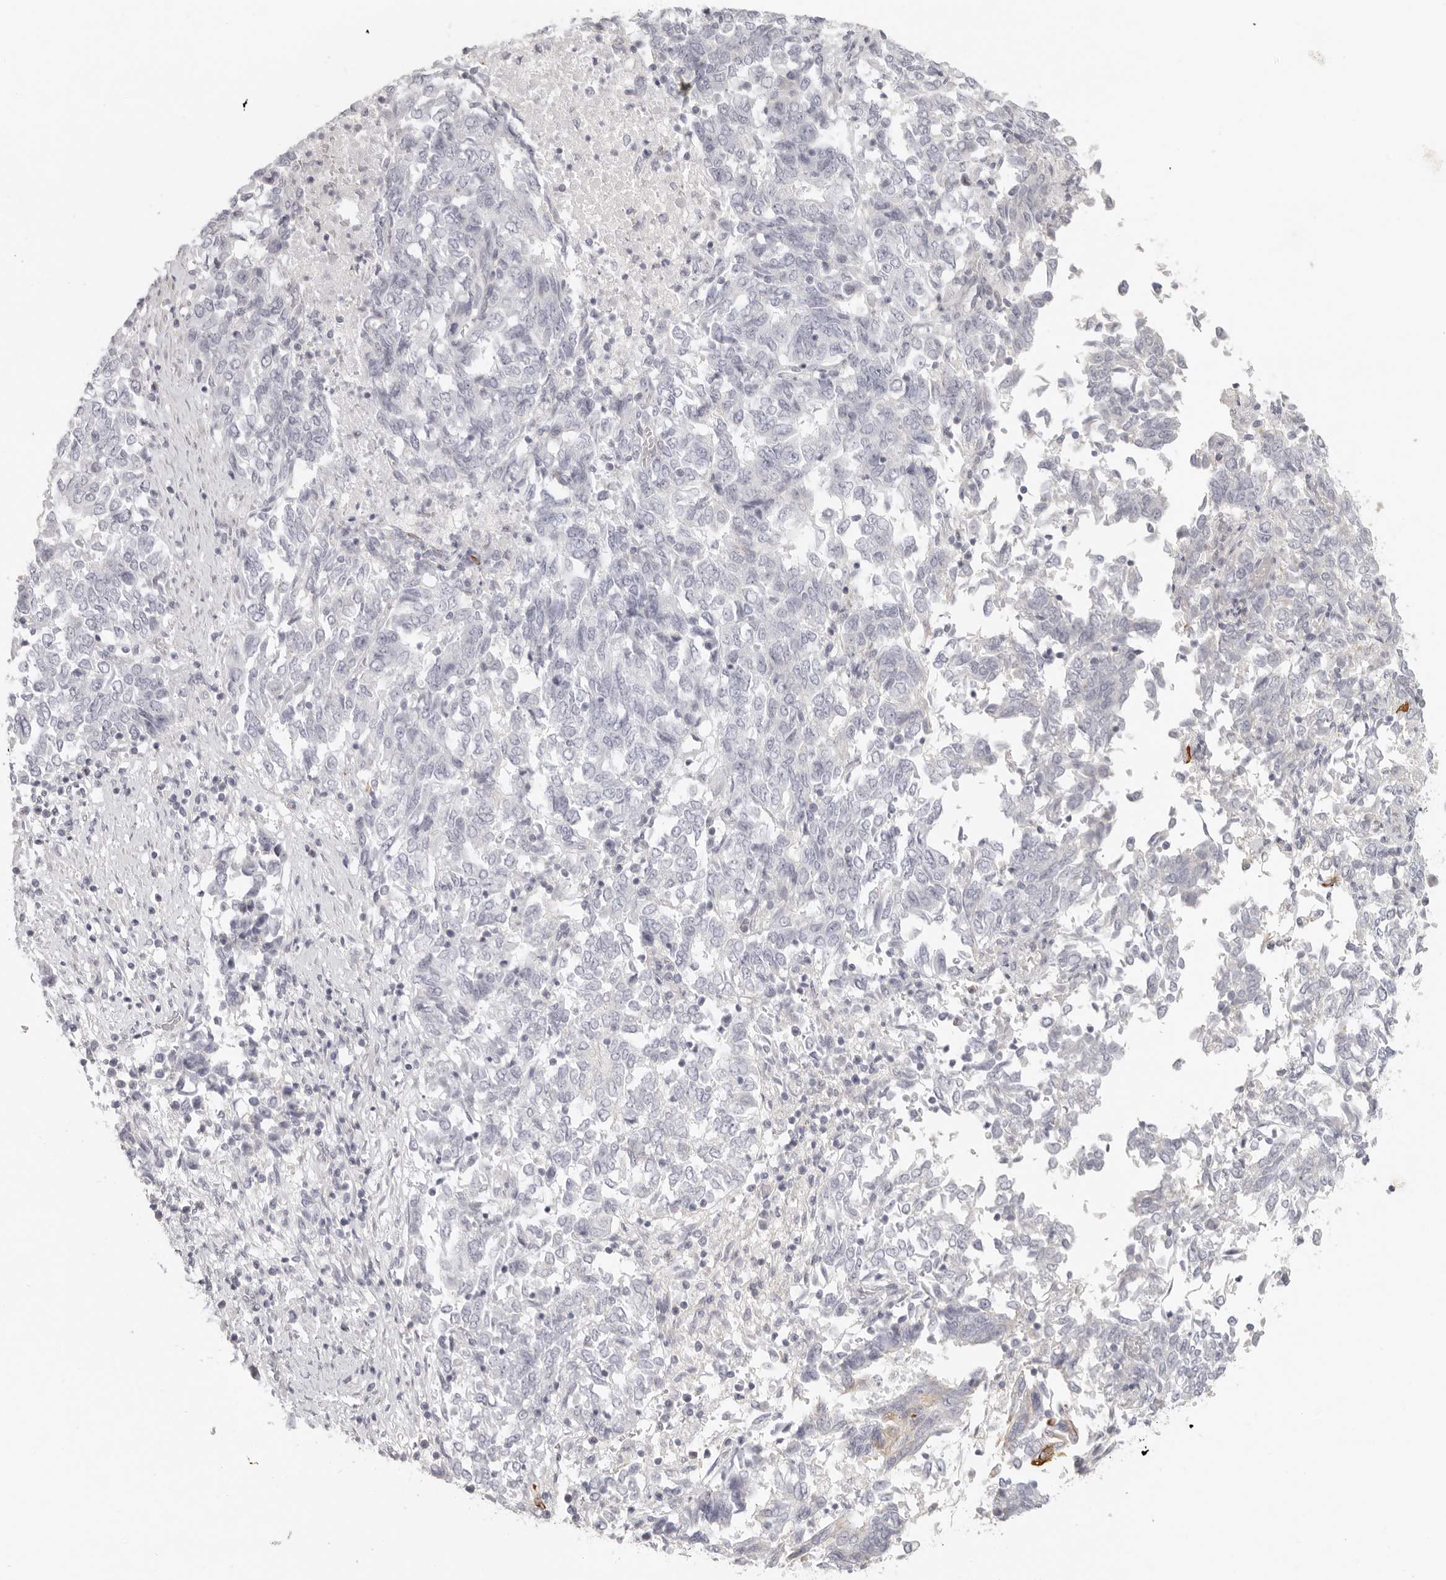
{"staining": {"intensity": "negative", "quantity": "none", "location": "none"}, "tissue": "endometrial cancer", "cell_type": "Tumor cells", "image_type": "cancer", "snomed": [{"axis": "morphology", "description": "Adenocarcinoma, NOS"}, {"axis": "topography", "description": "Endometrium"}], "caption": "Adenocarcinoma (endometrial) was stained to show a protein in brown. There is no significant staining in tumor cells. (DAB IHC with hematoxylin counter stain).", "gene": "RXFP1", "patient": {"sex": "female", "age": 80}}